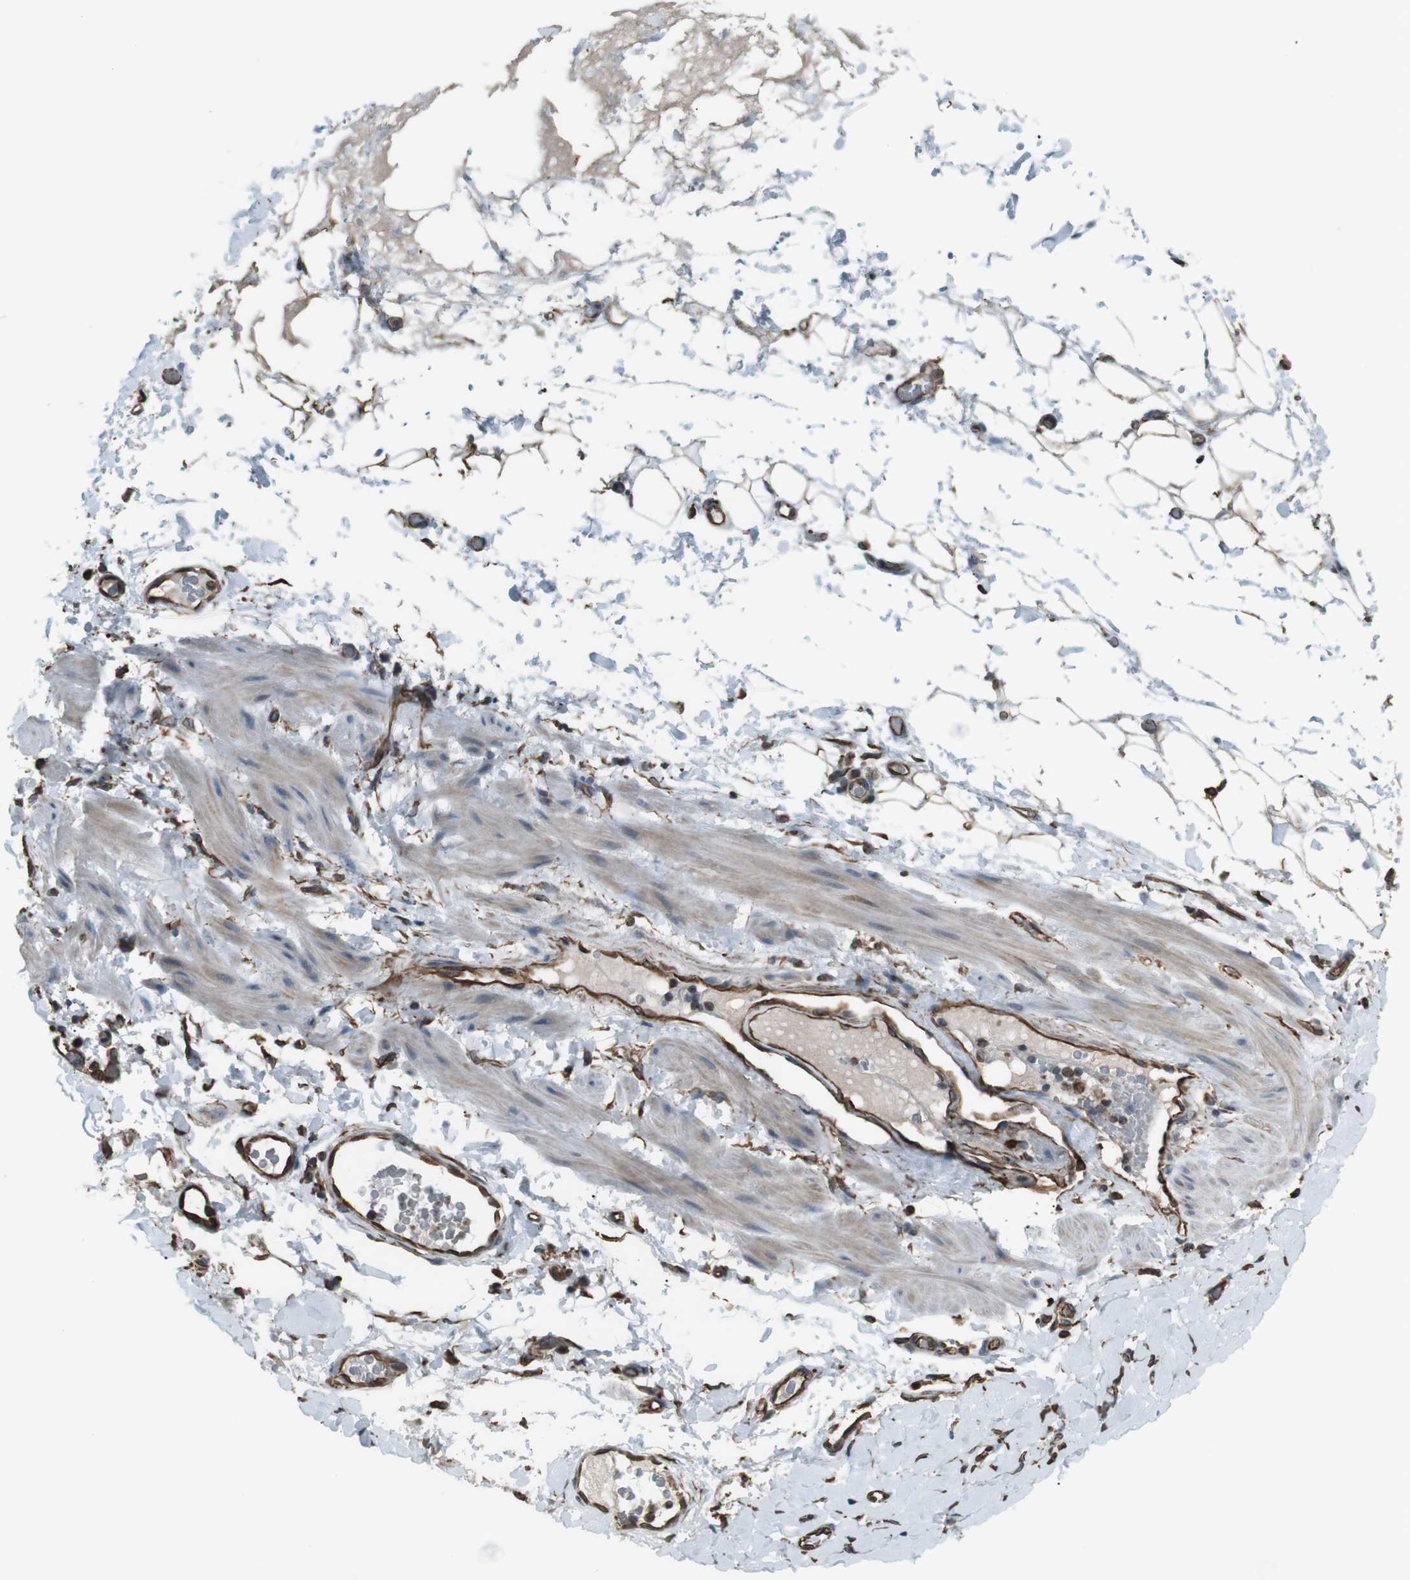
{"staining": {"intensity": "weak", "quantity": ">75%", "location": "cytoplasmic/membranous"}, "tissue": "adipose tissue", "cell_type": "Adipocytes", "image_type": "normal", "snomed": [{"axis": "morphology", "description": "Normal tissue, NOS"}, {"axis": "morphology", "description": "Adenocarcinoma, NOS"}, {"axis": "topography", "description": "Esophagus"}], "caption": "Immunohistochemical staining of normal adipose tissue reveals >75% levels of weak cytoplasmic/membranous protein positivity in approximately >75% of adipocytes.", "gene": "TMEM141", "patient": {"sex": "male", "age": 62}}